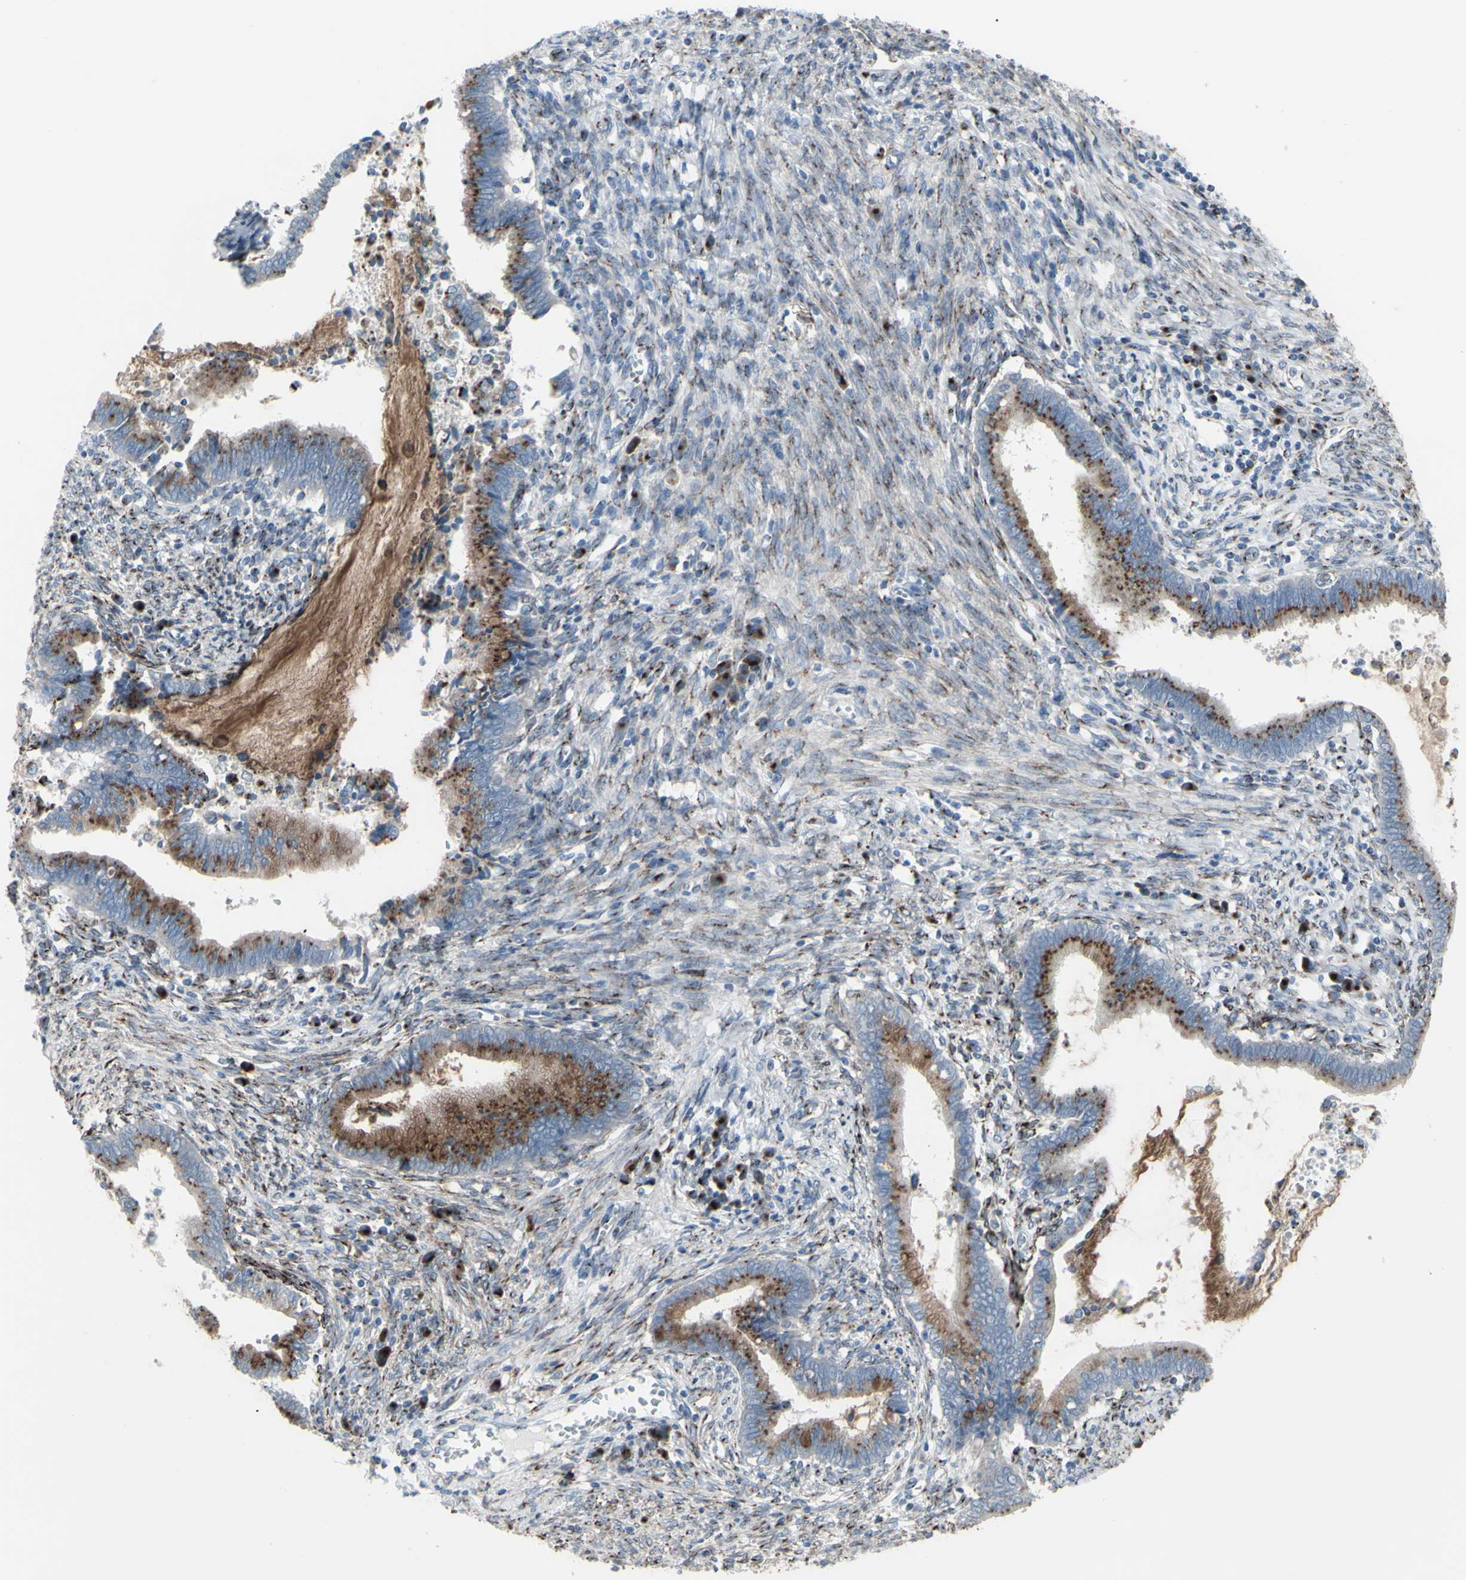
{"staining": {"intensity": "strong", "quantity": ">75%", "location": "cytoplasmic/membranous"}, "tissue": "cervical cancer", "cell_type": "Tumor cells", "image_type": "cancer", "snomed": [{"axis": "morphology", "description": "Adenocarcinoma, NOS"}, {"axis": "topography", "description": "Cervix"}], "caption": "A high amount of strong cytoplasmic/membranous staining is seen in about >75% of tumor cells in cervical cancer (adenocarcinoma) tissue.", "gene": "GLG1", "patient": {"sex": "female", "age": 44}}